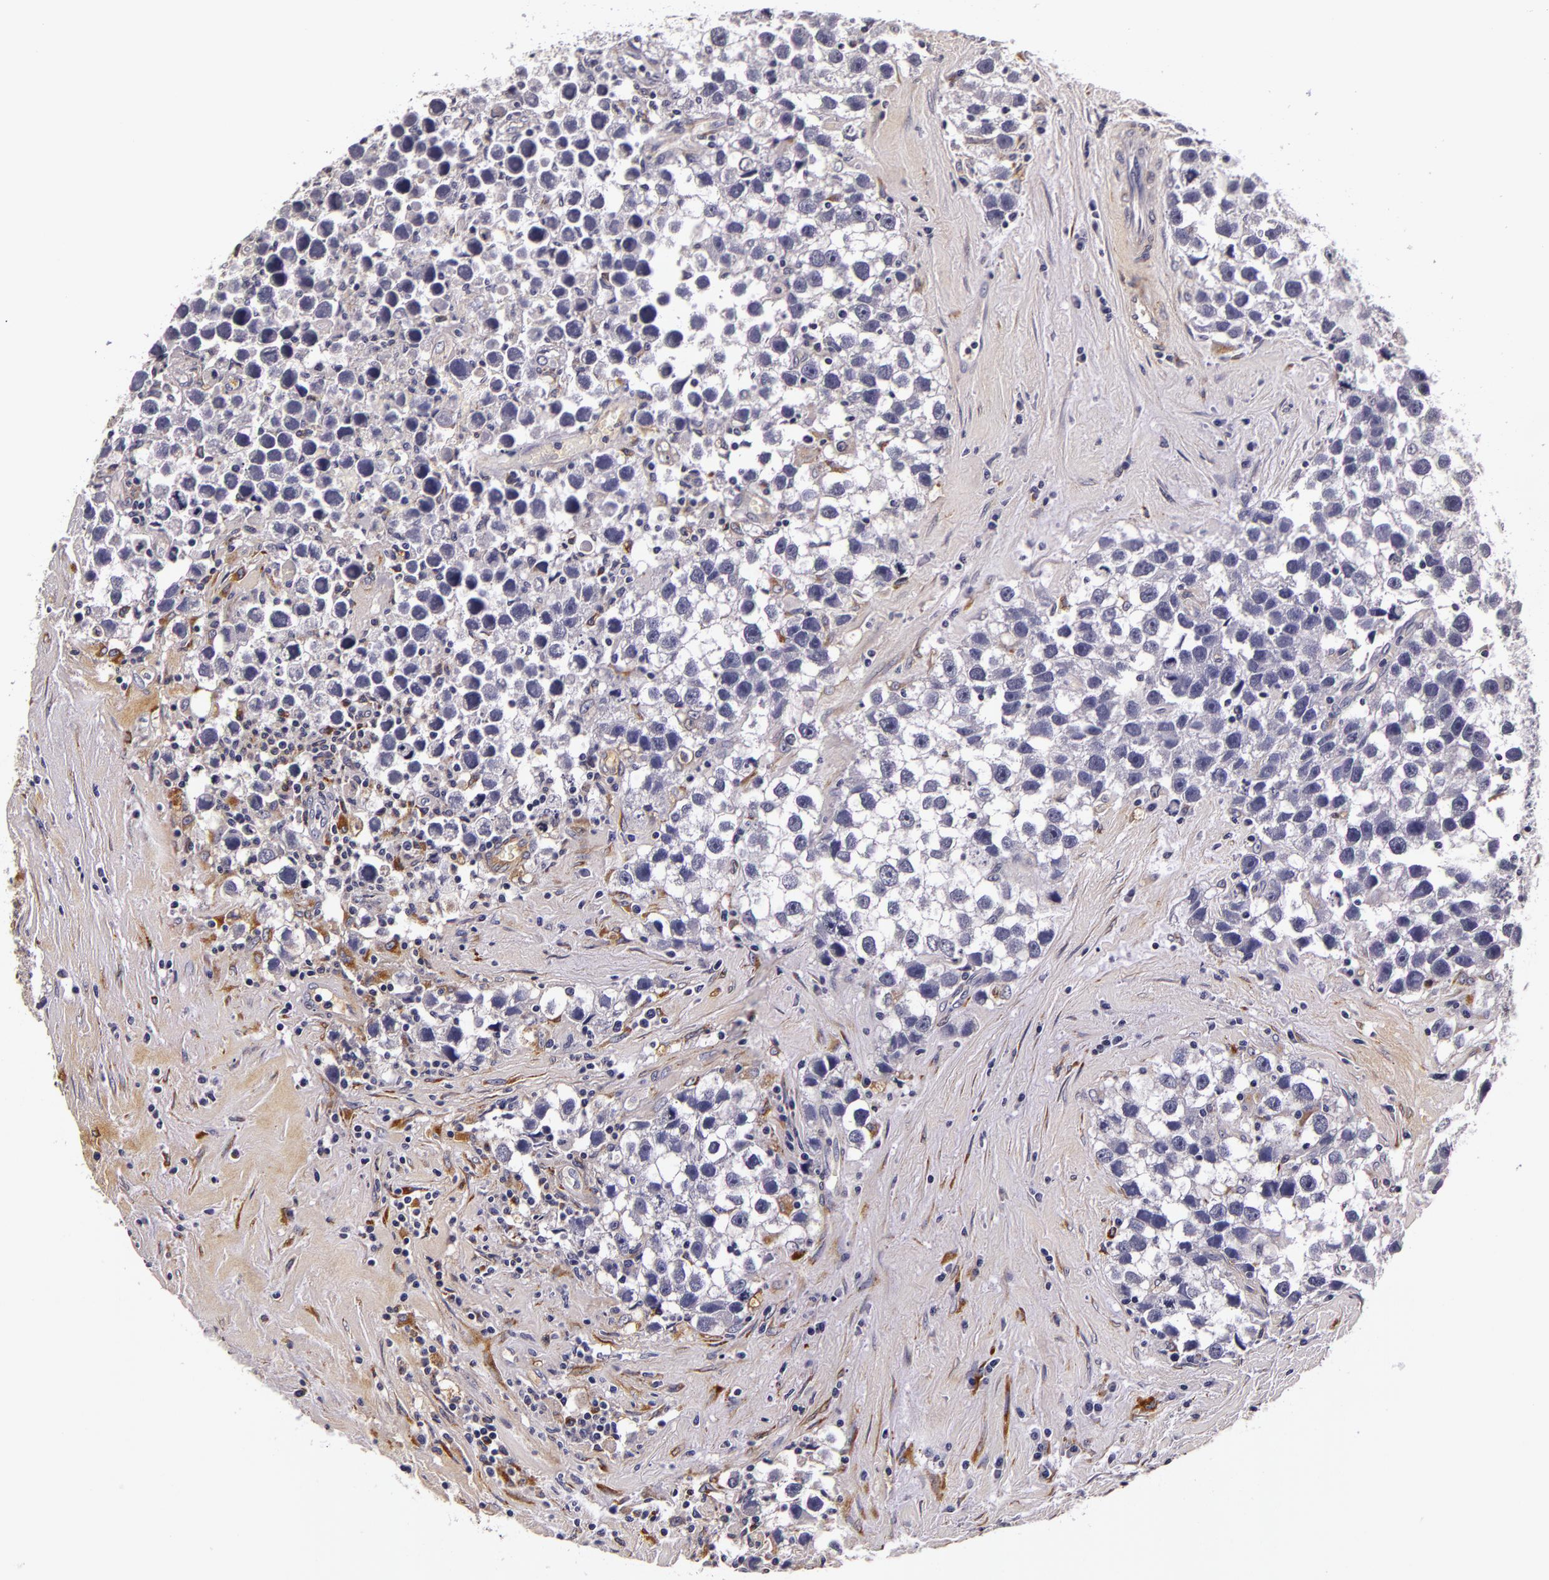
{"staining": {"intensity": "negative", "quantity": "none", "location": "none"}, "tissue": "testis cancer", "cell_type": "Tumor cells", "image_type": "cancer", "snomed": [{"axis": "morphology", "description": "Seminoma, NOS"}, {"axis": "topography", "description": "Testis"}], "caption": "High power microscopy photomicrograph of an IHC image of testis cancer (seminoma), revealing no significant expression in tumor cells.", "gene": "LGALS3BP", "patient": {"sex": "male", "age": 43}}